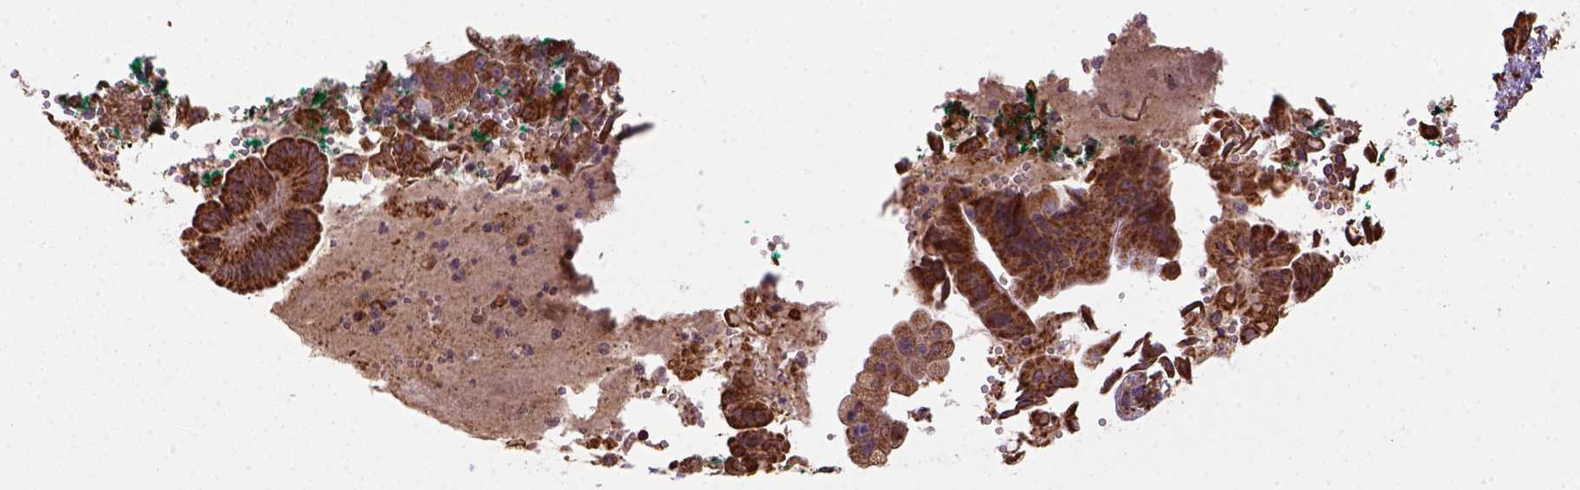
{"staining": {"intensity": "strong", "quantity": ">75%", "location": "cytoplasmic/membranous"}, "tissue": "pancreatic cancer", "cell_type": "Tumor cells", "image_type": "cancer", "snomed": [{"axis": "morphology", "description": "Normal tissue, NOS"}, {"axis": "morphology", "description": "Adenocarcinoma, NOS"}, {"axis": "topography", "description": "Lymph node"}, {"axis": "topography", "description": "Pancreas"}], "caption": "A high-resolution histopathology image shows immunohistochemistry staining of pancreatic adenocarcinoma, which demonstrates strong cytoplasmic/membranous expression in about >75% of tumor cells.", "gene": "MAPK8IP3", "patient": {"sex": "female", "age": 58}}